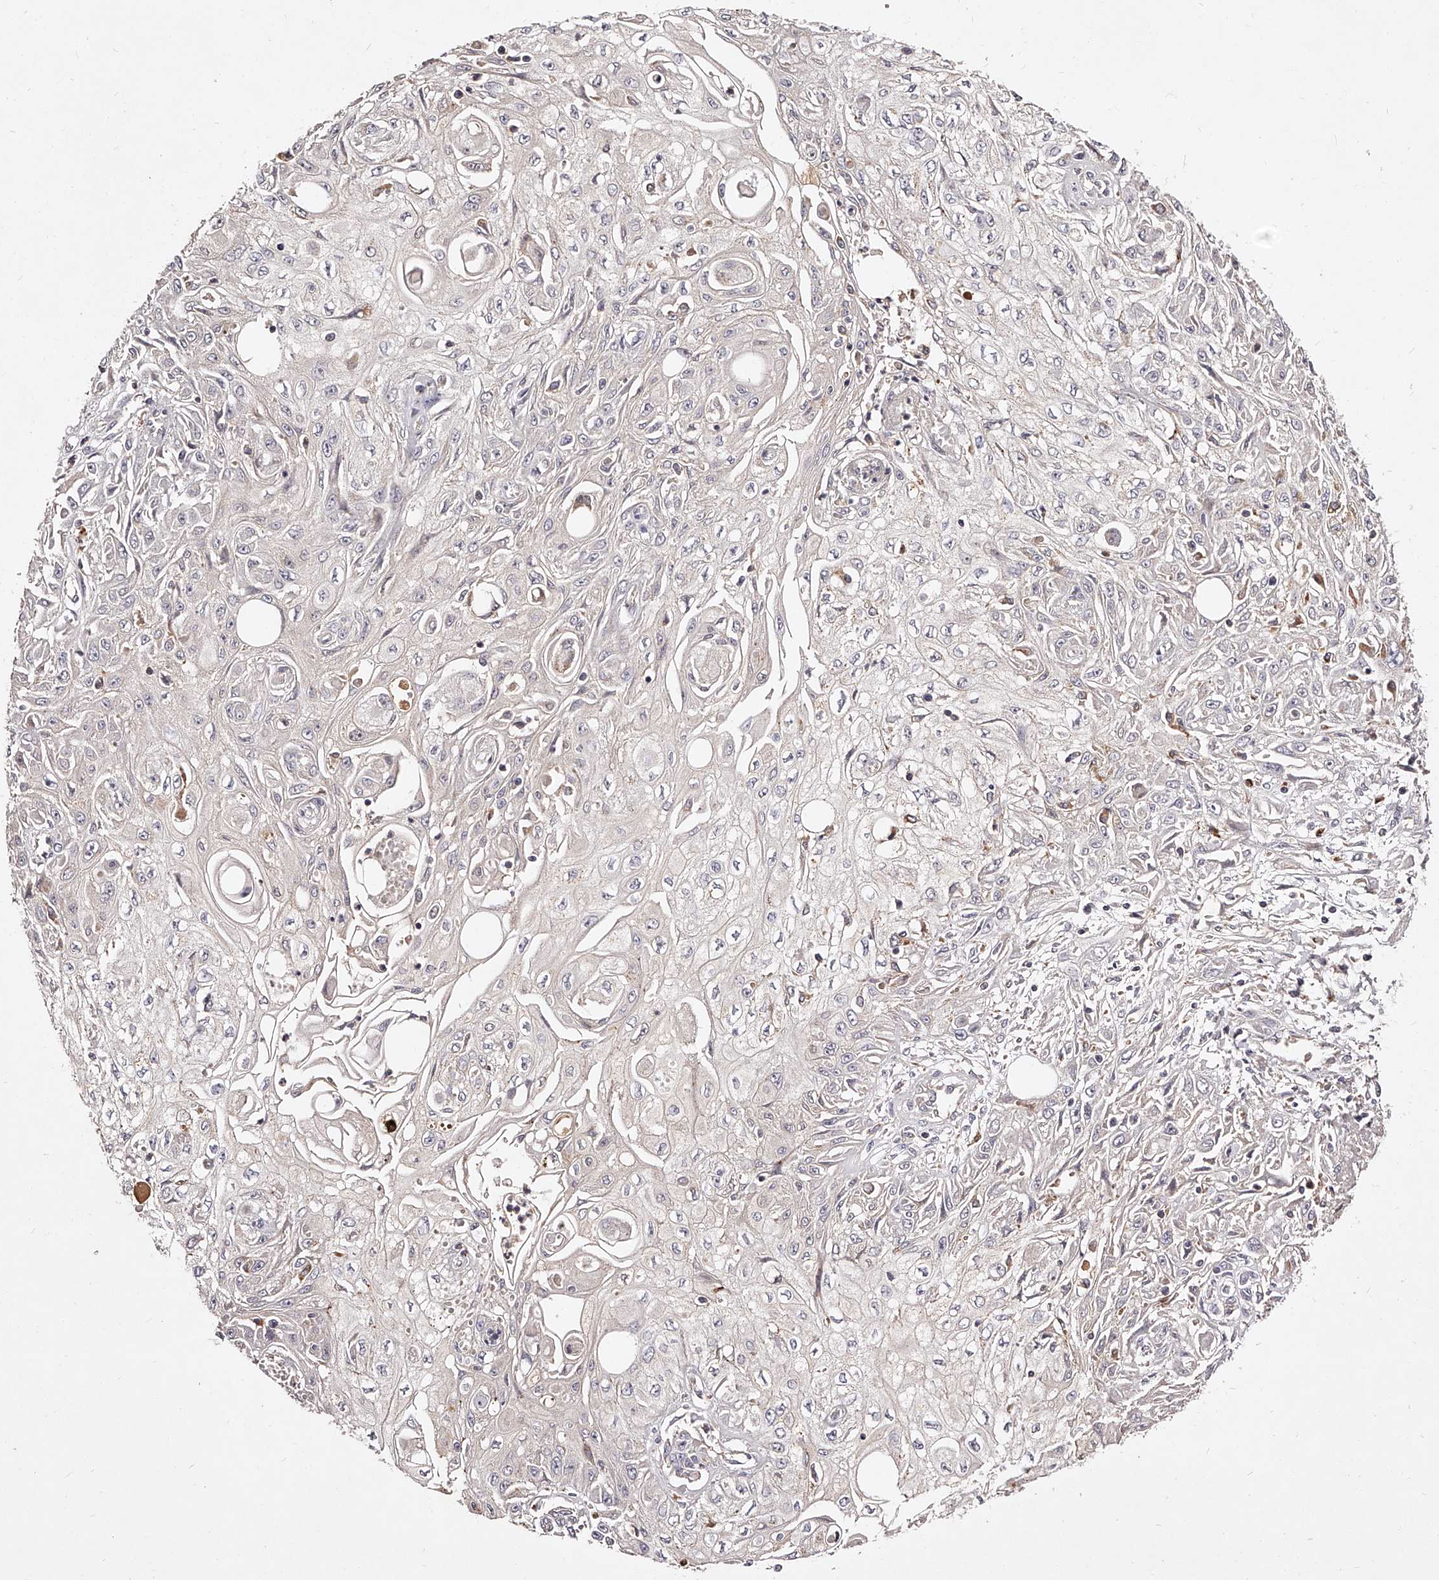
{"staining": {"intensity": "negative", "quantity": "none", "location": "none"}, "tissue": "skin cancer", "cell_type": "Tumor cells", "image_type": "cancer", "snomed": [{"axis": "morphology", "description": "Squamous cell carcinoma, NOS"}, {"axis": "morphology", "description": "Squamous cell carcinoma, metastatic, NOS"}, {"axis": "topography", "description": "Skin"}, {"axis": "topography", "description": "Lymph node"}], "caption": "Immunohistochemical staining of human skin cancer displays no significant staining in tumor cells.", "gene": "PHACTR1", "patient": {"sex": "male", "age": 75}}